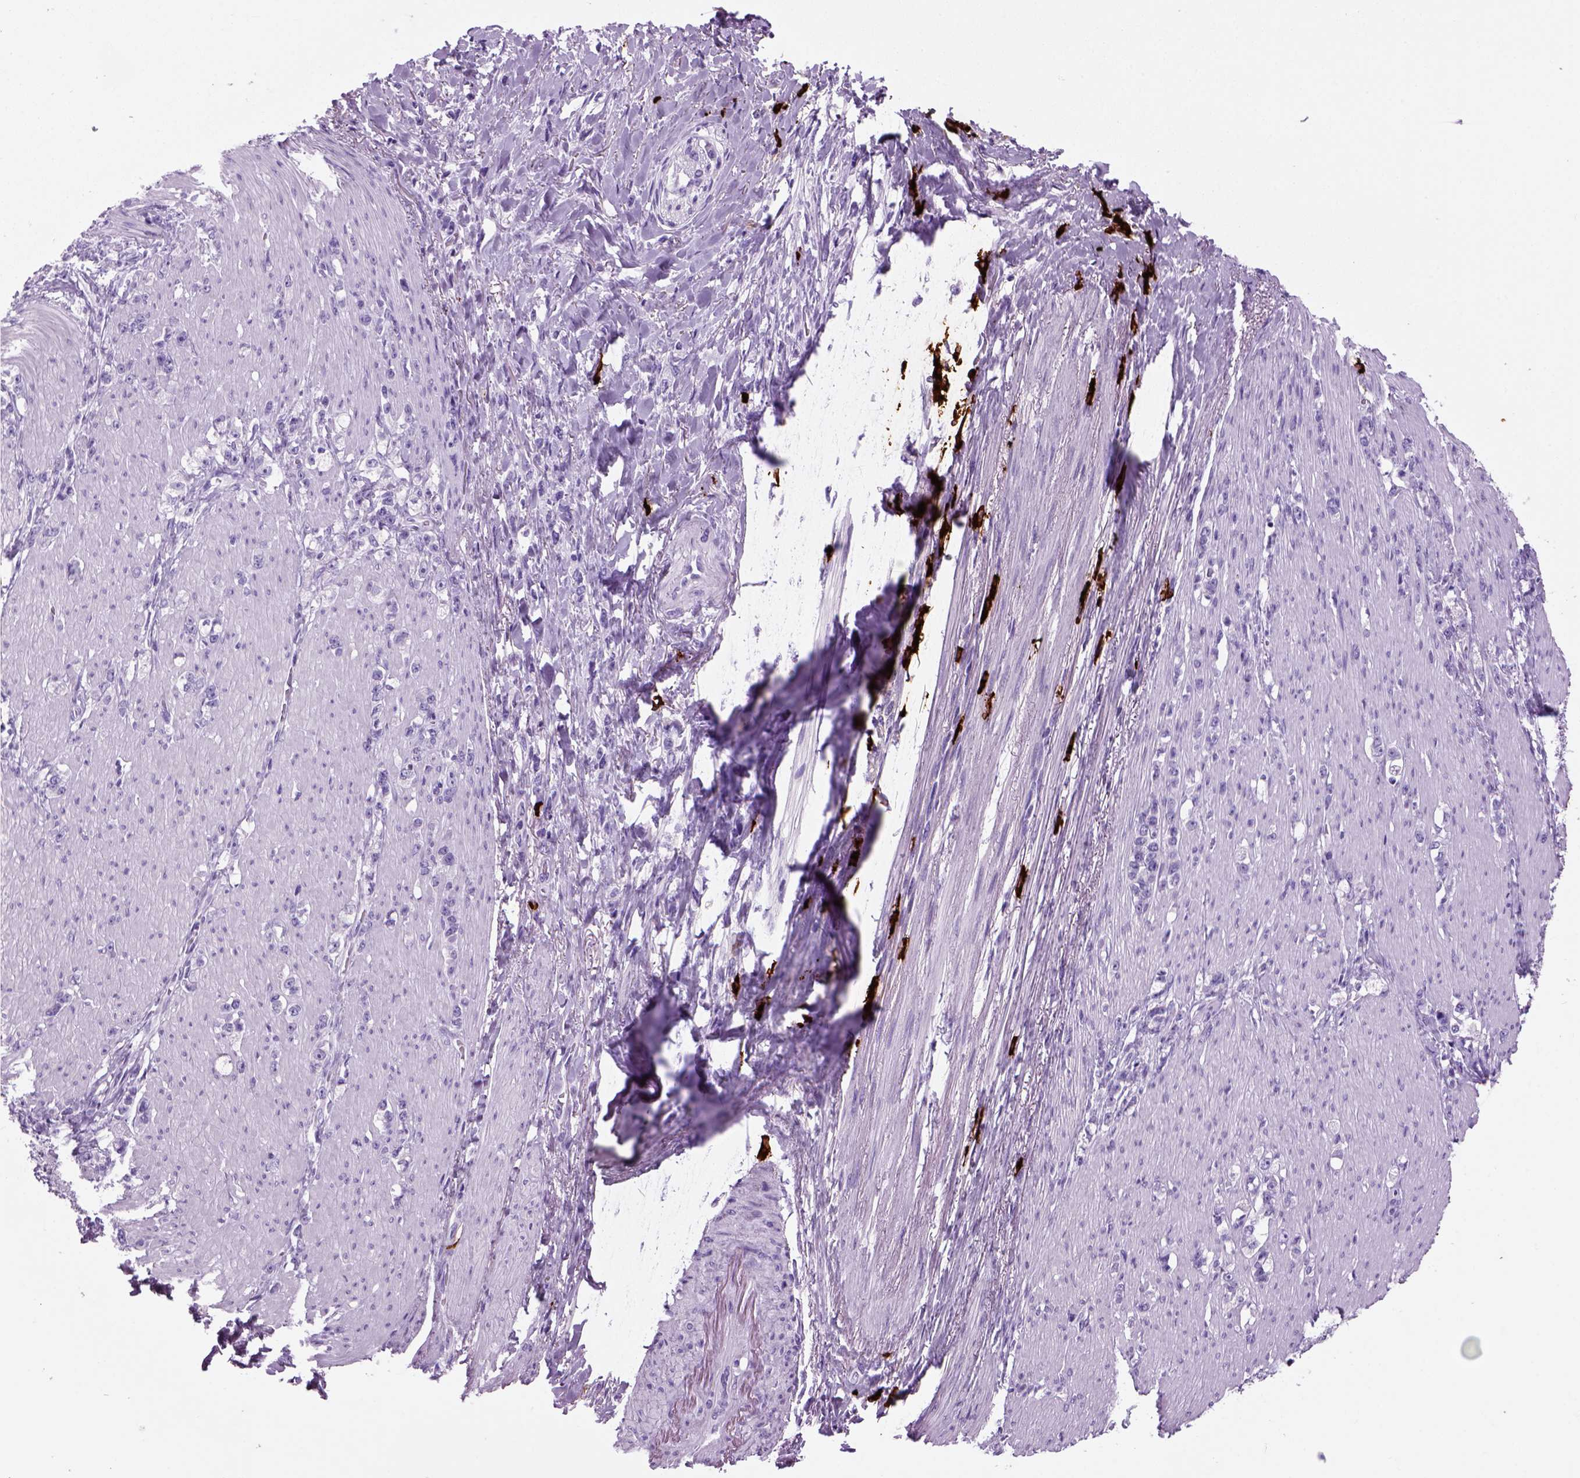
{"staining": {"intensity": "negative", "quantity": "none", "location": "none"}, "tissue": "stomach cancer", "cell_type": "Tumor cells", "image_type": "cancer", "snomed": [{"axis": "morphology", "description": "Adenocarcinoma, NOS"}, {"axis": "topography", "description": "Stomach, lower"}], "caption": "Protein analysis of stomach adenocarcinoma exhibits no significant staining in tumor cells.", "gene": "MZB1", "patient": {"sex": "male", "age": 88}}